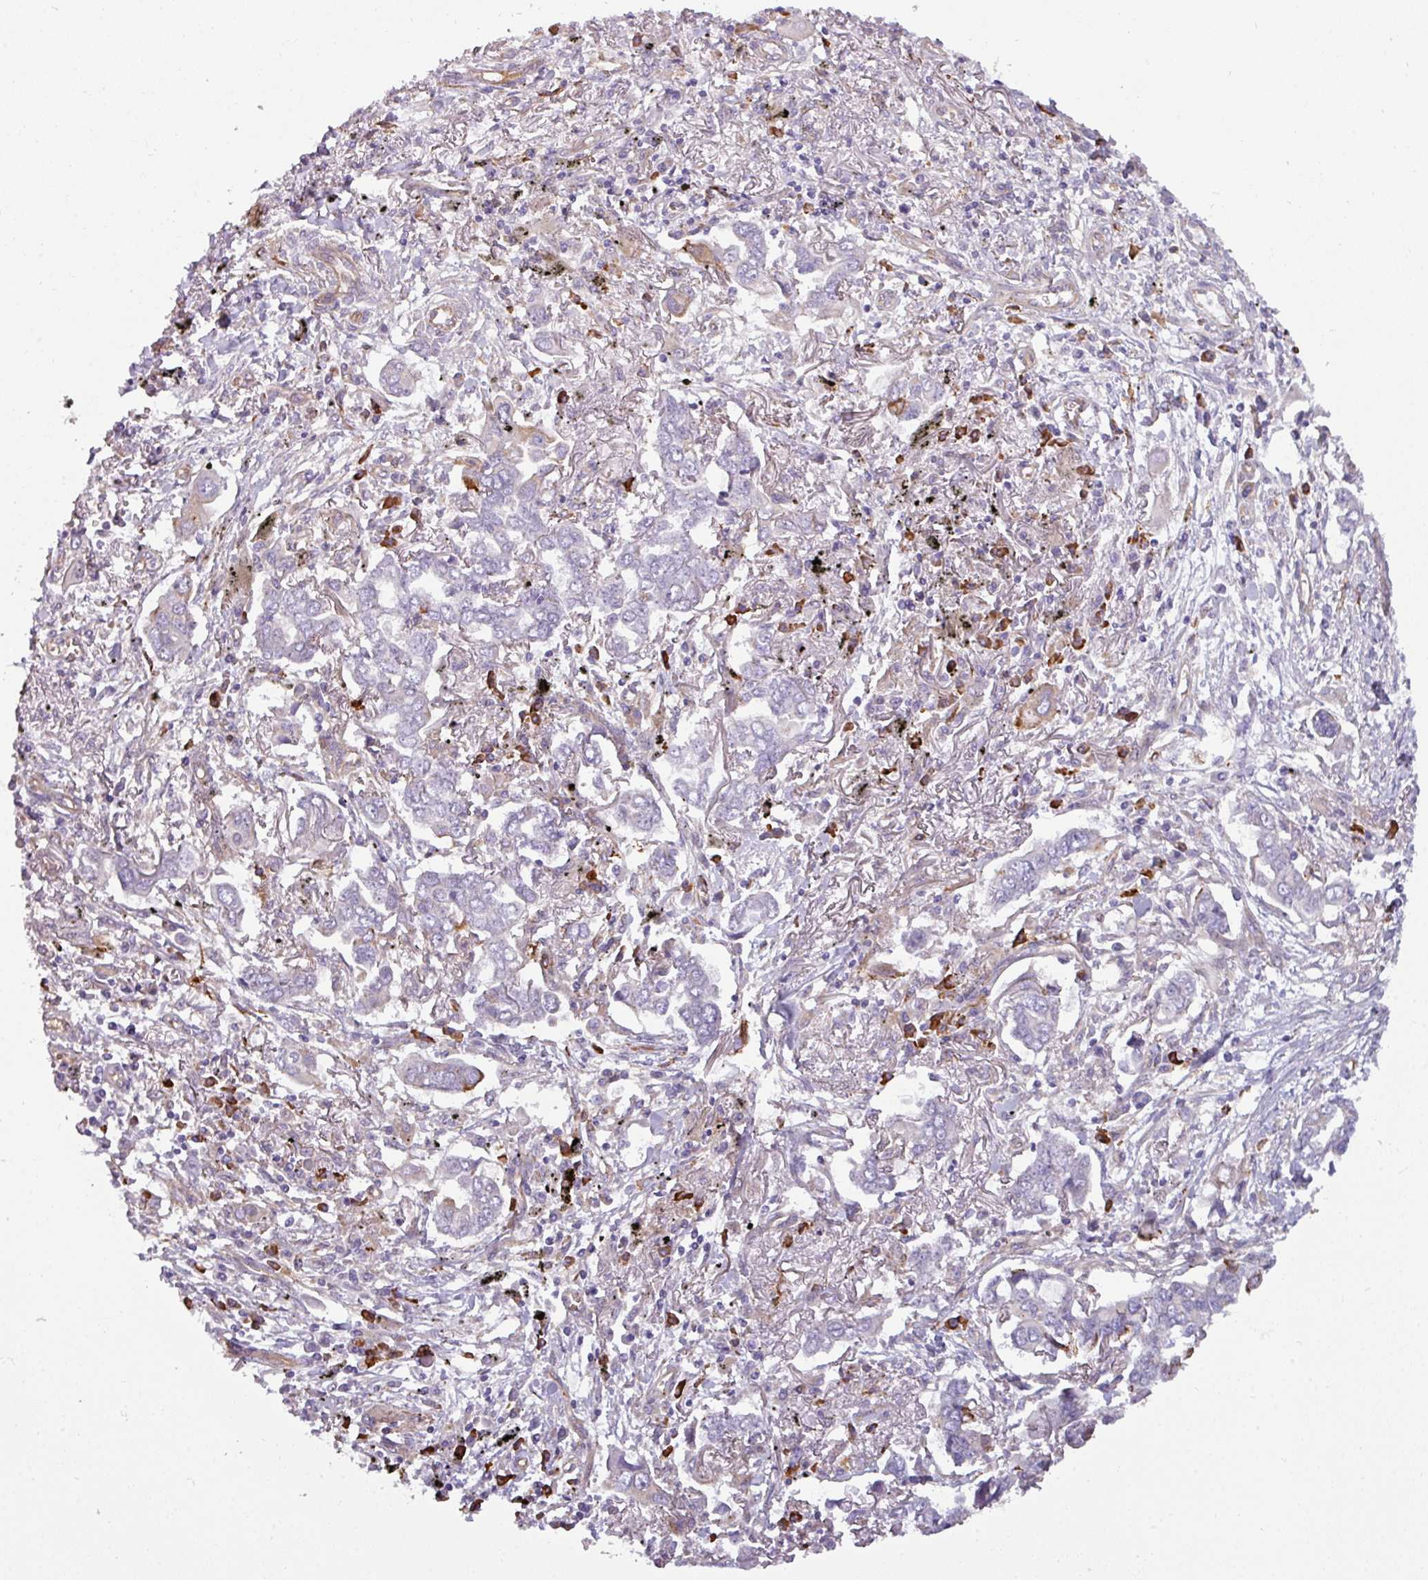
{"staining": {"intensity": "negative", "quantity": "none", "location": "none"}, "tissue": "lung cancer", "cell_type": "Tumor cells", "image_type": "cancer", "snomed": [{"axis": "morphology", "description": "Adenocarcinoma, NOS"}, {"axis": "topography", "description": "Lung"}], "caption": "Immunohistochemical staining of lung adenocarcinoma shows no significant staining in tumor cells.", "gene": "BUD23", "patient": {"sex": "male", "age": 76}}